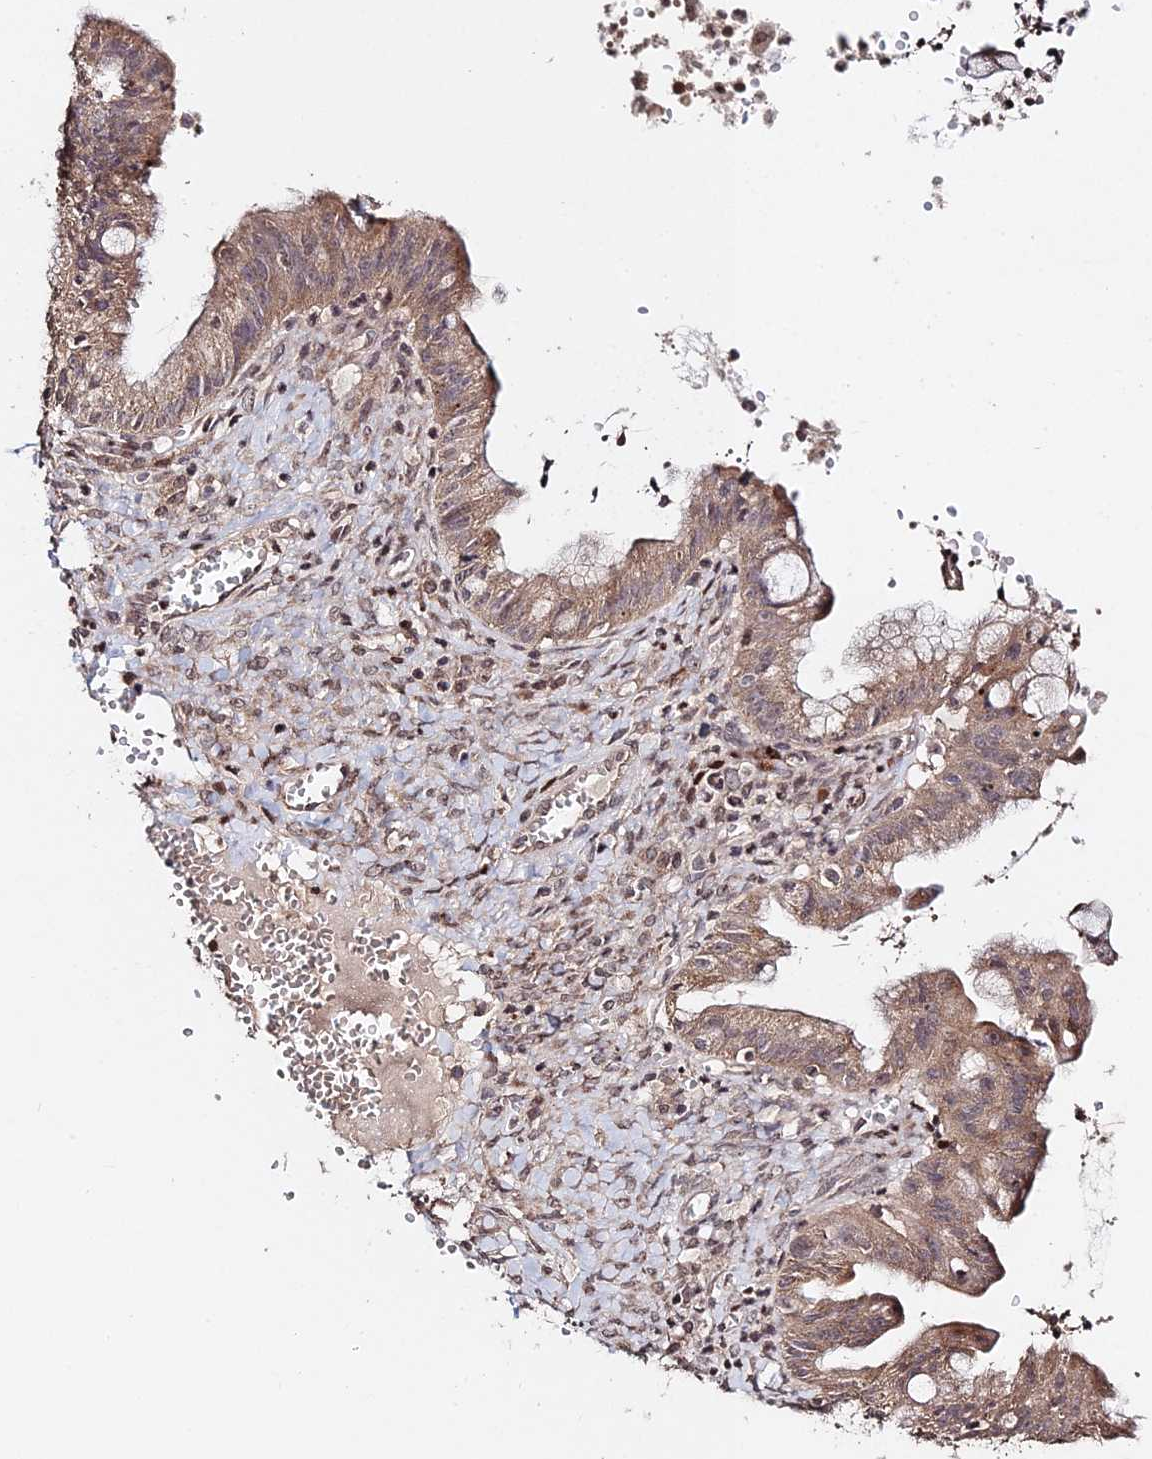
{"staining": {"intensity": "moderate", "quantity": ">75%", "location": "cytoplasmic/membranous"}, "tissue": "ovarian cancer", "cell_type": "Tumor cells", "image_type": "cancer", "snomed": [{"axis": "morphology", "description": "Cystadenocarcinoma, mucinous, NOS"}, {"axis": "topography", "description": "Ovary"}], "caption": "Immunohistochemical staining of mucinous cystadenocarcinoma (ovarian) shows medium levels of moderate cytoplasmic/membranous positivity in approximately >75% of tumor cells.", "gene": "RBMS2", "patient": {"sex": "female", "age": 70}}